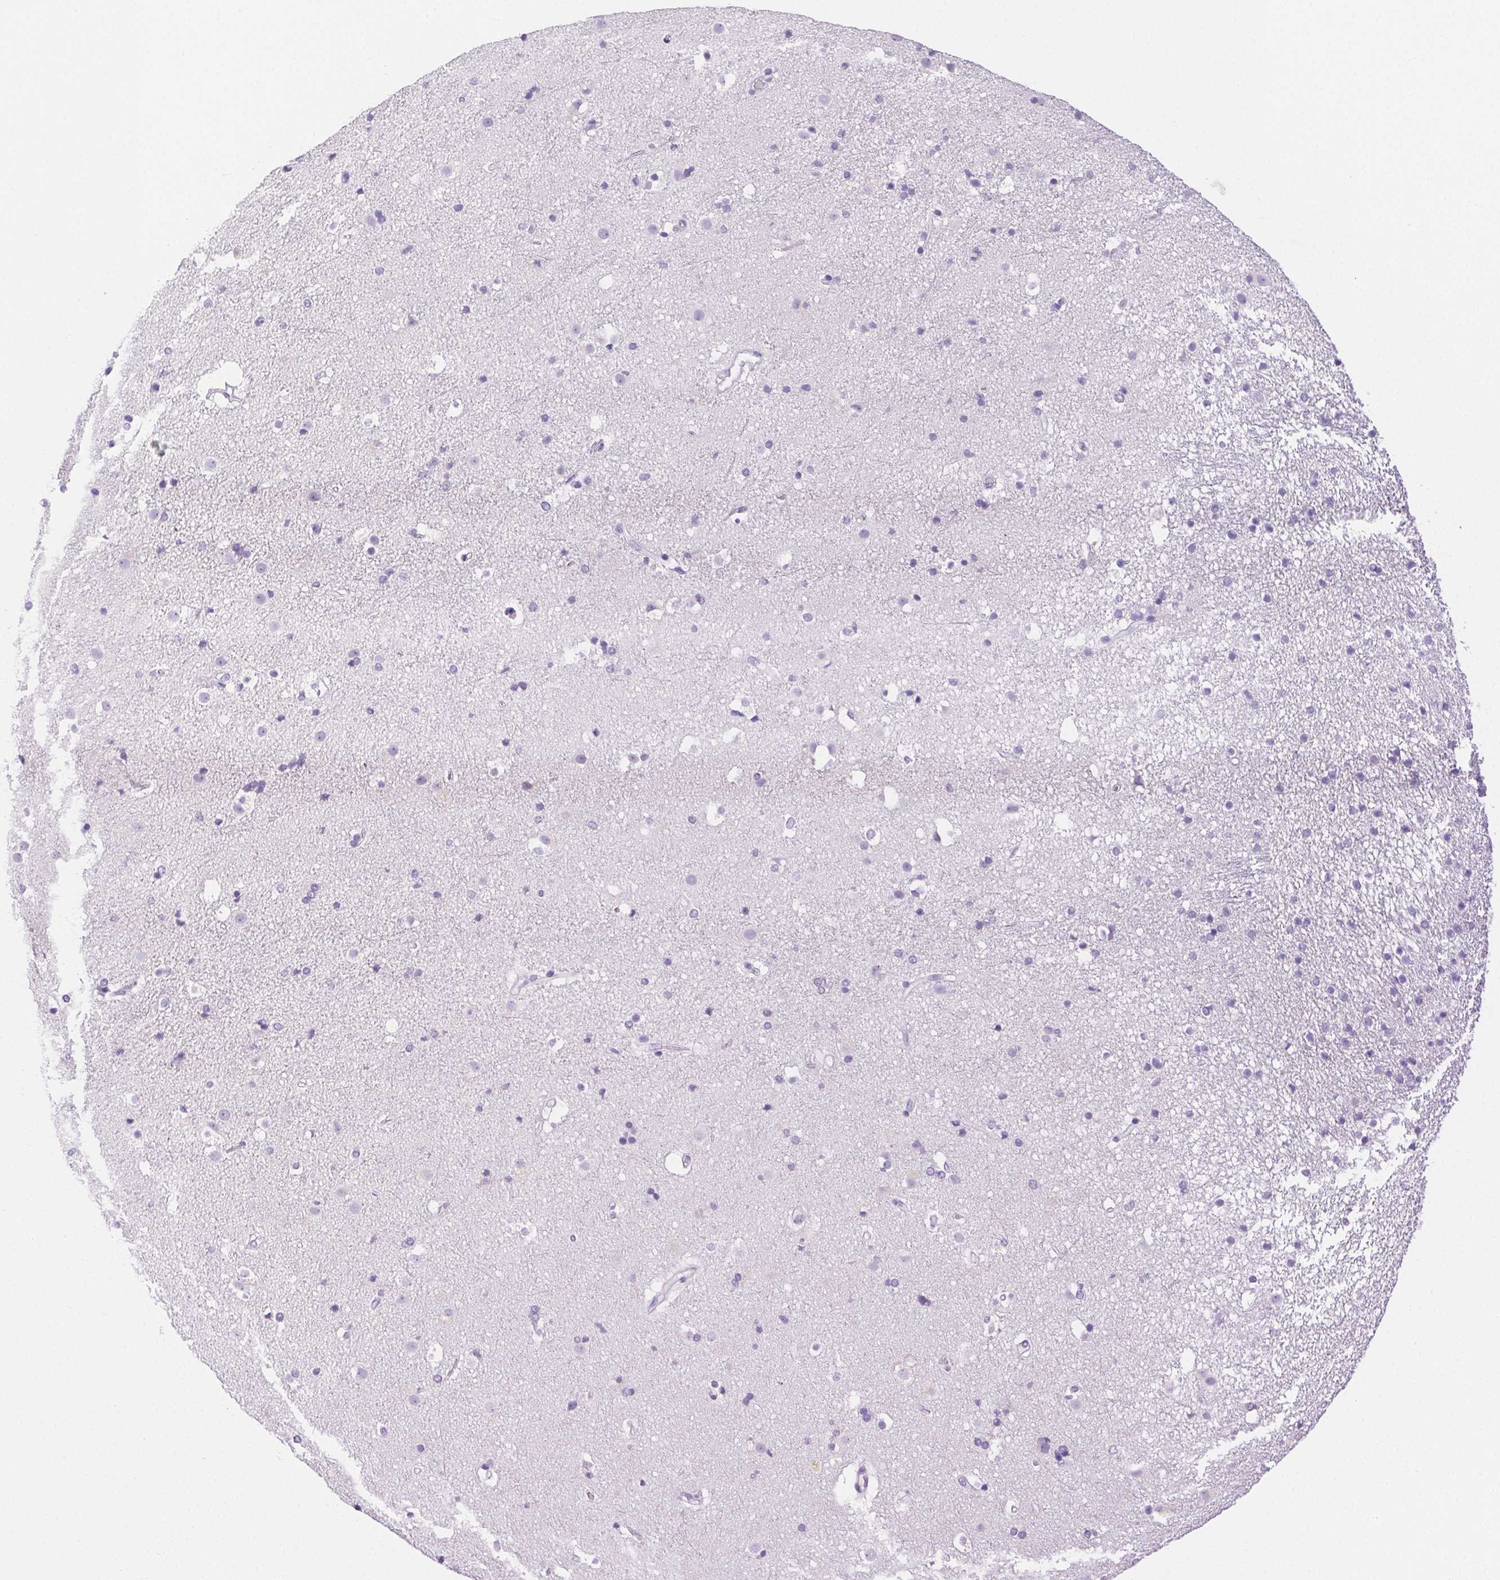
{"staining": {"intensity": "negative", "quantity": "none", "location": "none"}, "tissue": "caudate", "cell_type": "Glial cells", "image_type": "normal", "snomed": [{"axis": "morphology", "description": "Normal tissue, NOS"}, {"axis": "topography", "description": "Lateral ventricle wall"}], "caption": "A high-resolution photomicrograph shows IHC staining of normal caudate, which exhibits no significant staining in glial cells.", "gene": "SPACA4", "patient": {"sex": "female", "age": 71}}